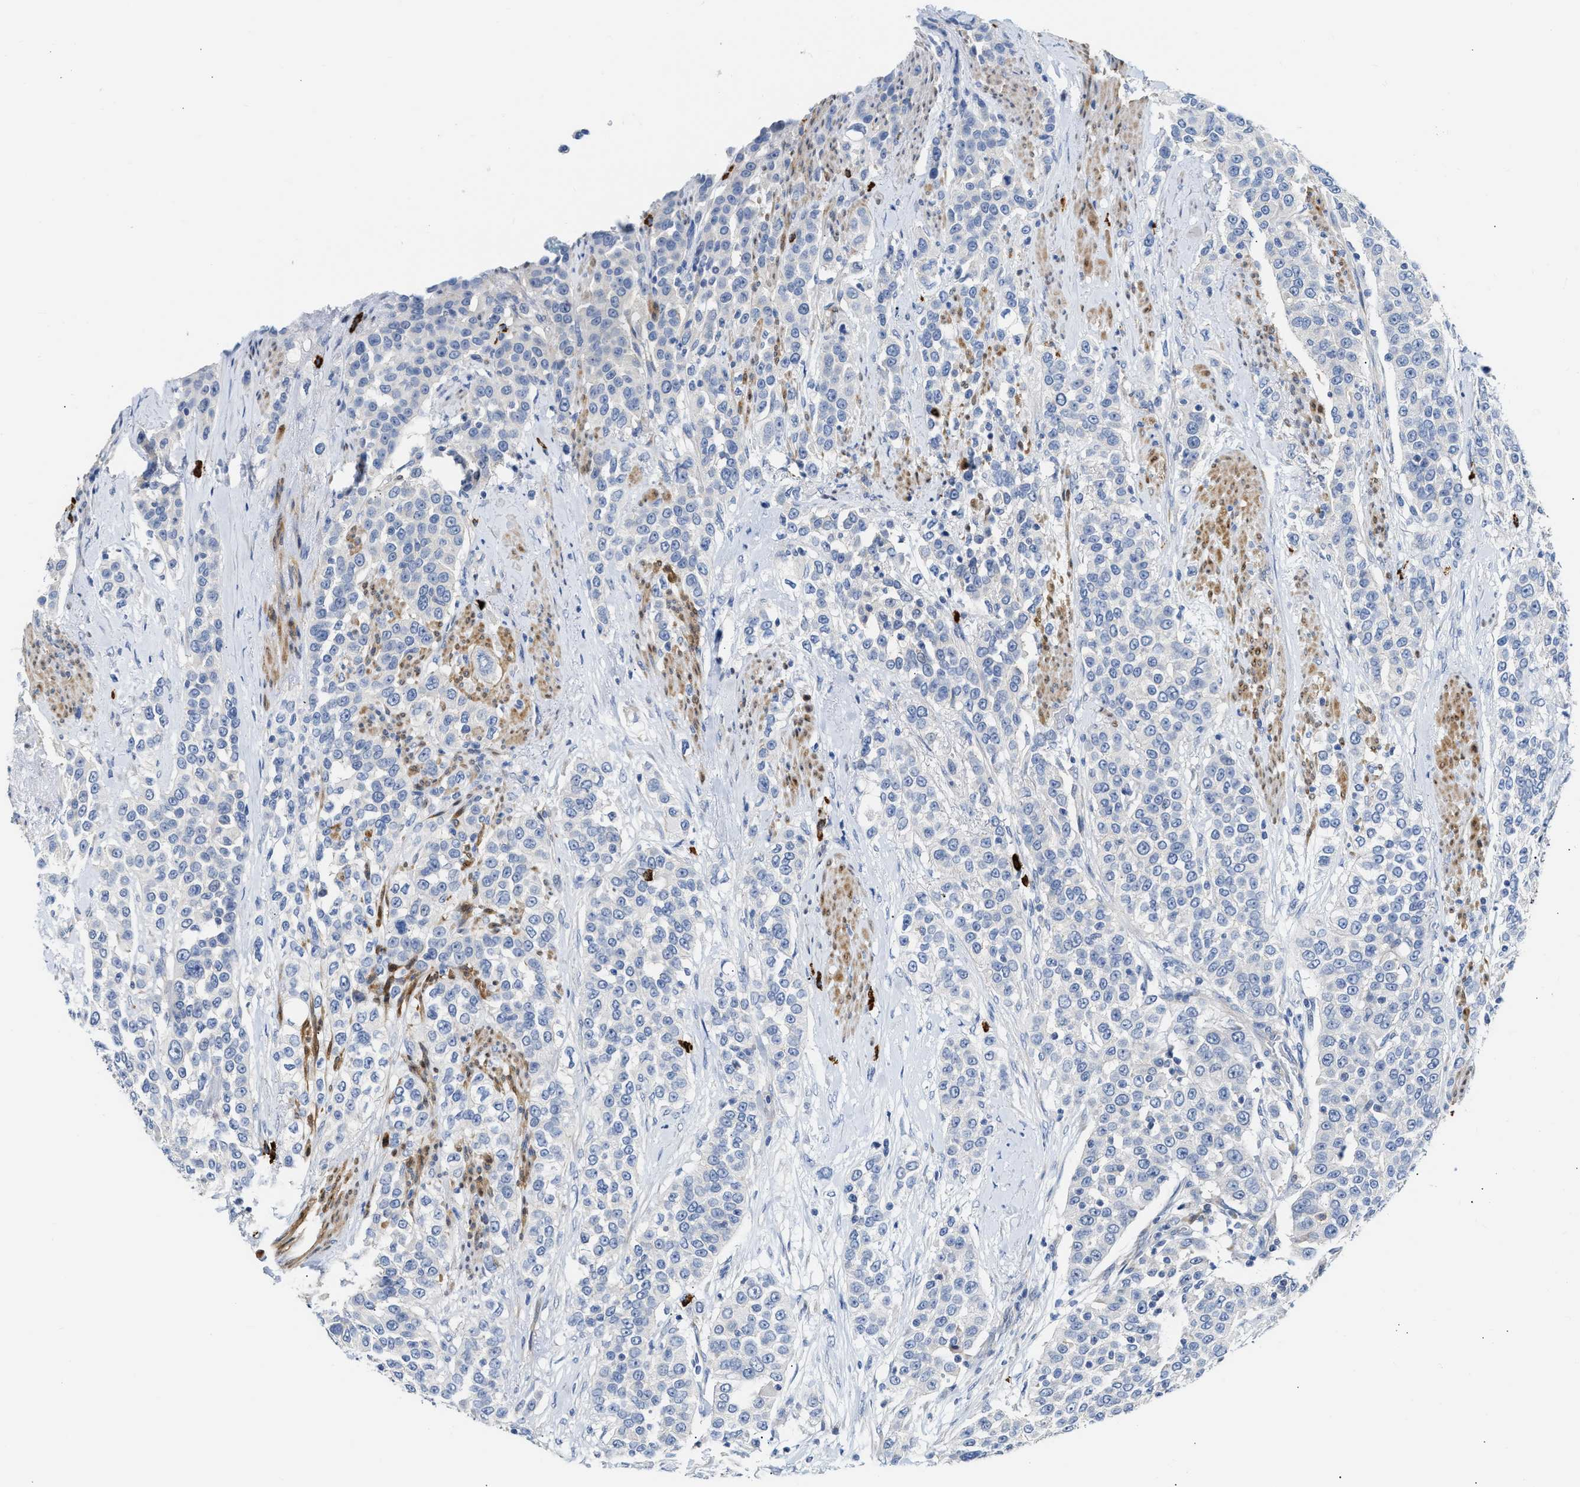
{"staining": {"intensity": "negative", "quantity": "none", "location": "none"}, "tissue": "urothelial cancer", "cell_type": "Tumor cells", "image_type": "cancer", "snomed": [{"axis": "morphology", "description": "Urothelial carcinoma, High grade"}, {"axis": "topography", "description": "Urinary bladder"}], "caption": "Tumor cells show no significant positivity in urothelial carcinoma (high-grade).", "gene": "FHL1", "patient": {"sex": "female", "age": 80}}